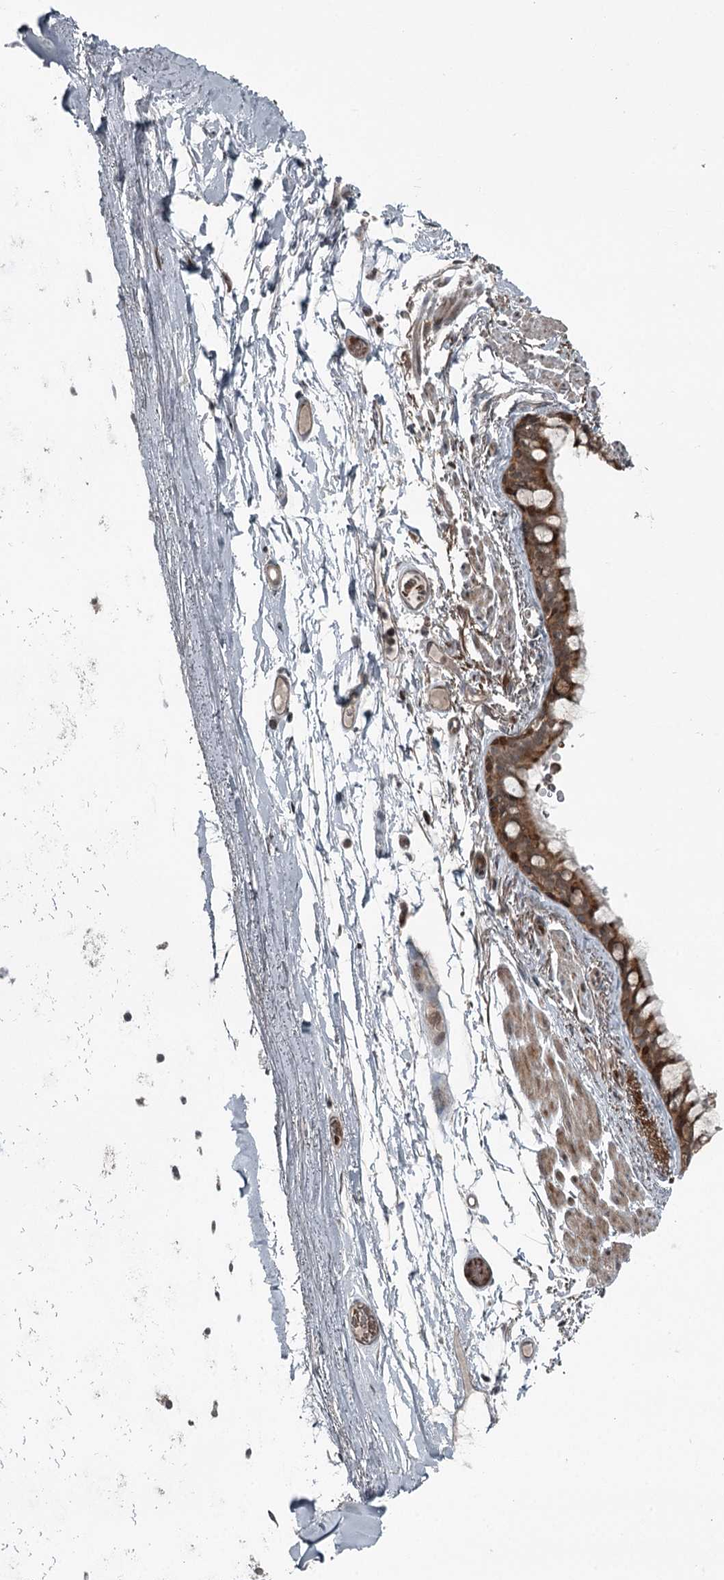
{"staining": {"intensity": "strong", "quantity": ">75%", "location": "cytoplasmic/membranous"}, "tissue": "bronchus", "cell_type": "Respiratory epithelial cells", "image_type": "normal", "snomed": [{"axis": "morphology", "description": "Normal tissue, NOS"}, {"axis": "topography", "description": "Cartilage tissue"}], "caption": "Bronchus stained with DAB immunohistochemistry (IHC) exhibits high levels of strong cytoplasmic/membranous positivity in approximately >75% of respiratory epithelial cells.", "gene": "RASSF8", "patient": {"sex": "male", "age": 63}}